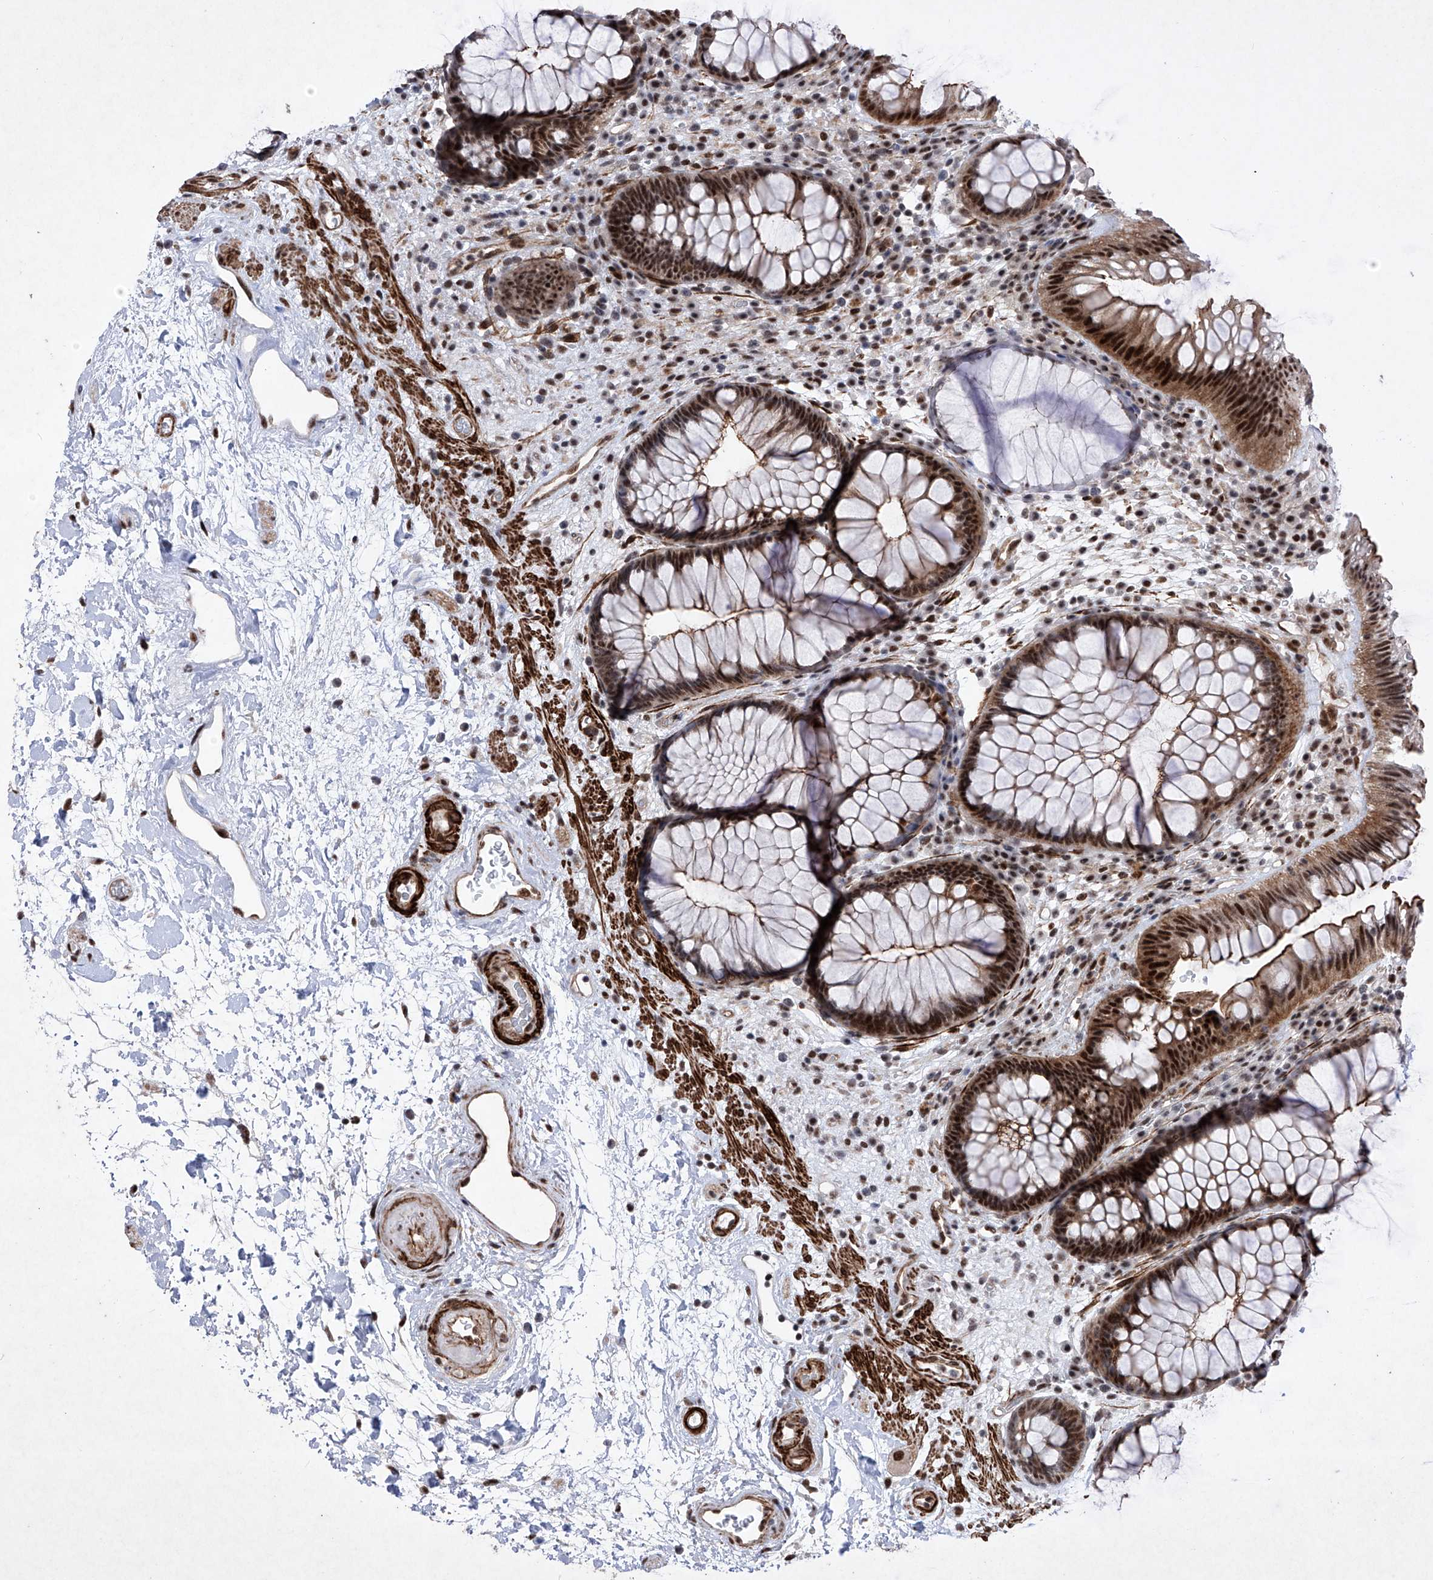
{"staining": {"intensity": "strong", "quantity": ">75%", "location": "cytoplasmic/membranous,nuclear"}, "tissue": "rectum", "cell_type": "Glandular cells", "image_type": "normal", "snomed": [{"axis": "morphology", "description": "Normal tissue, NOS"}, {"axis": "topography", "description": "Rectum"}], "caption": "Rectum was stained to show a protein in brown. There is high levels of strong cytoplasmic/membranous,nuclear expression in about >75% of glandular cells. (IHC, brightfield microscopy, high magnification).", "gene": "NFATC4", "patient": {"sex": "male", "age": 51}}